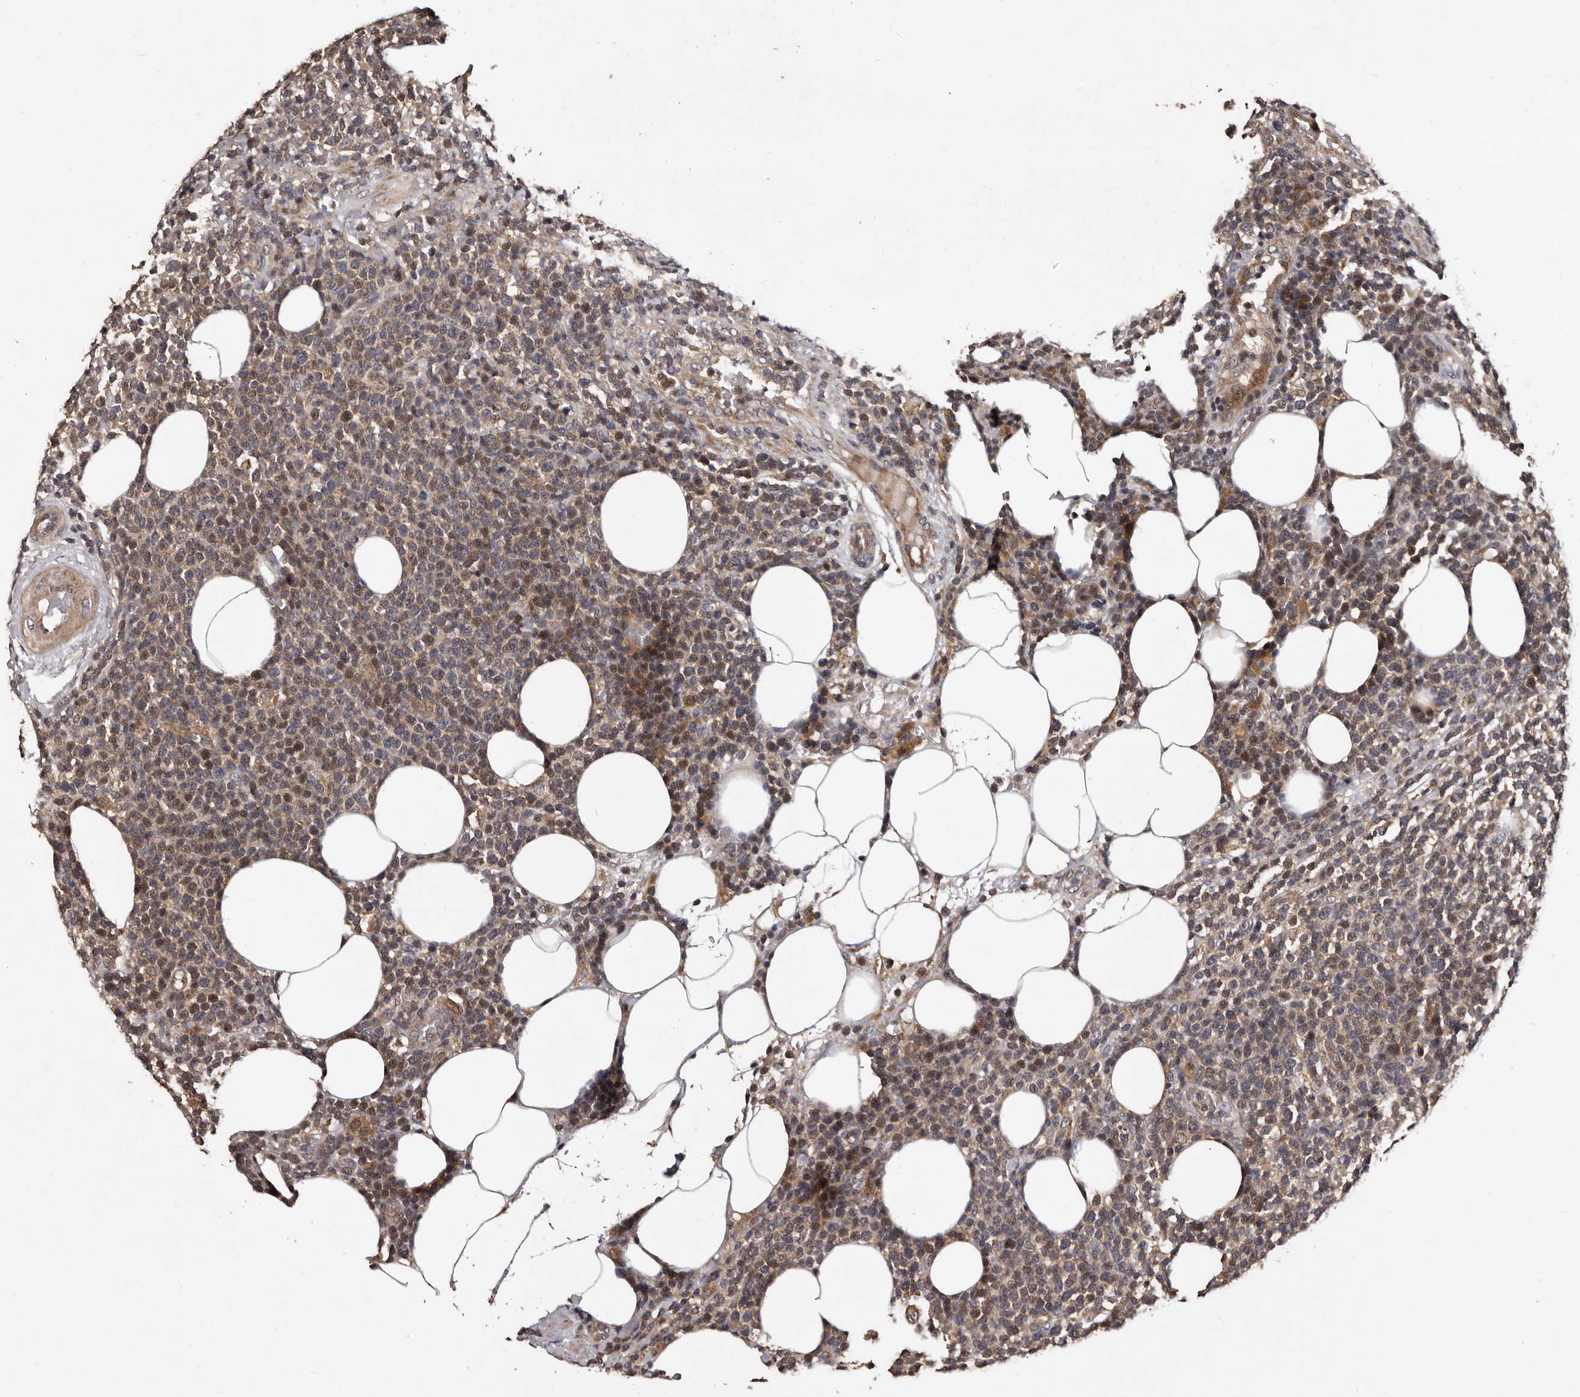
{"staining": {"intensity": "weak", "quantity": ">75%", "location": "cytoplasmic/membranous"}, "tissue": "lymphoma", "cell_type": "Tumor cells", "image_type": "cancer", "snomed": [{"axis": "morphology", "description": "Malignant lymphoma, non-Hodgkin's type, High grade"}, {"axis": "topography", "description": "Lymph node"}], "caption": "A brown stain shows weak cytoplasmic/membranous positivity of a protein in lymphoma tumor cells. Ihc stains the protein of interest in brown and the nuclei are stained blue.", "gene": "MKRN3", "patient": {"sex": "male", "age": 61}}